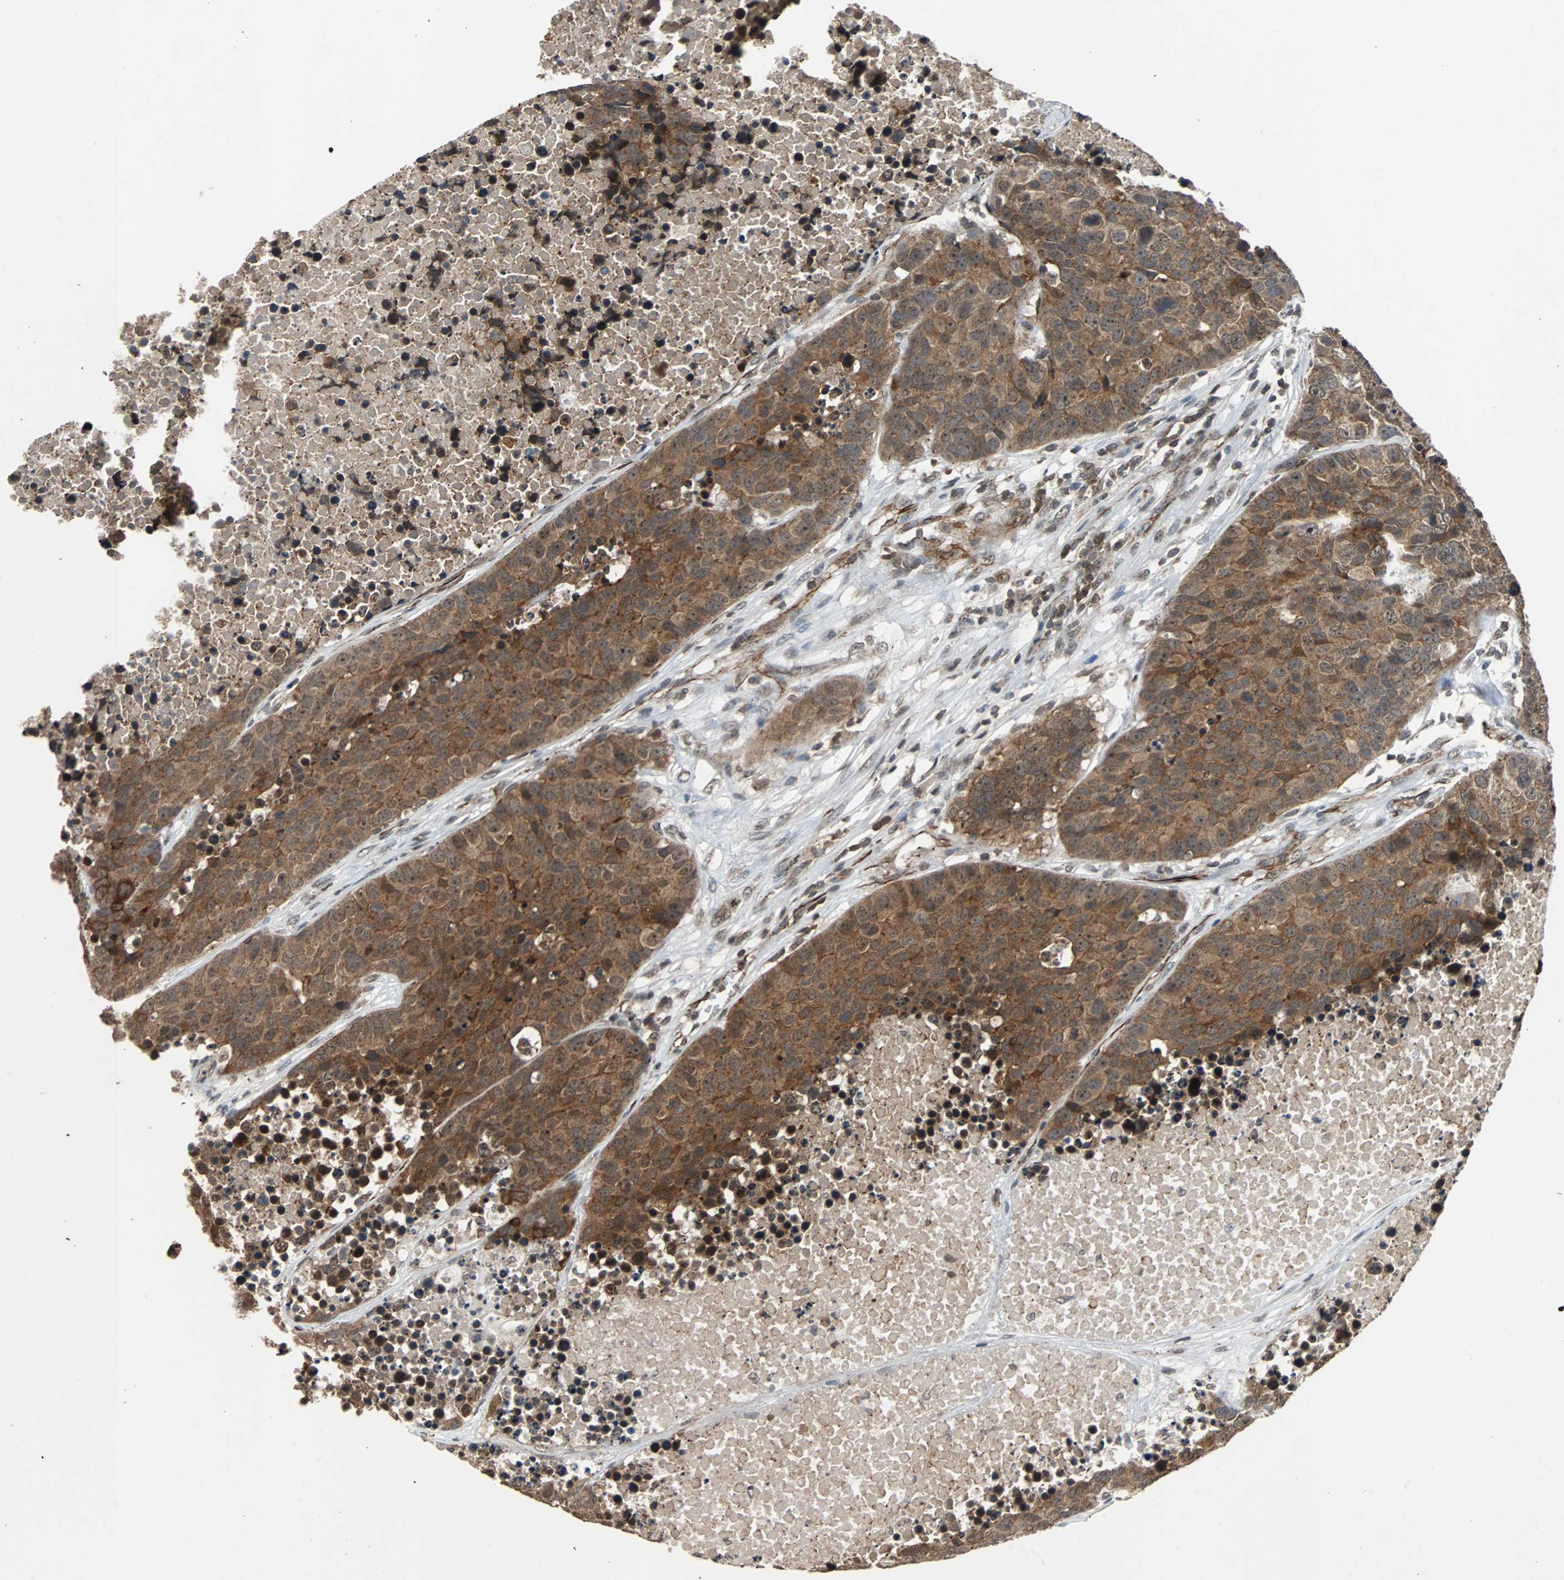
{"staining": {"intensity": "strong", "quantity": ">75%", "location": "cytoplasmic/membranous"}, "tissue": "carcinoid", "cell_type": "Tumor cells", "image_type": "cancer", "snomed": [{"axis": "morphology", "description": "Carcinoid, malignant, NOS"}, {"axis": "topography", "description": "Lung"}], "caption": "Strong cytoplasmic/membranous expression for a protein is present in about >75% of tumor cells of carcinoid using IHC.", "gene": "LSR", "patient": {"sex": "male", "age": 60}}